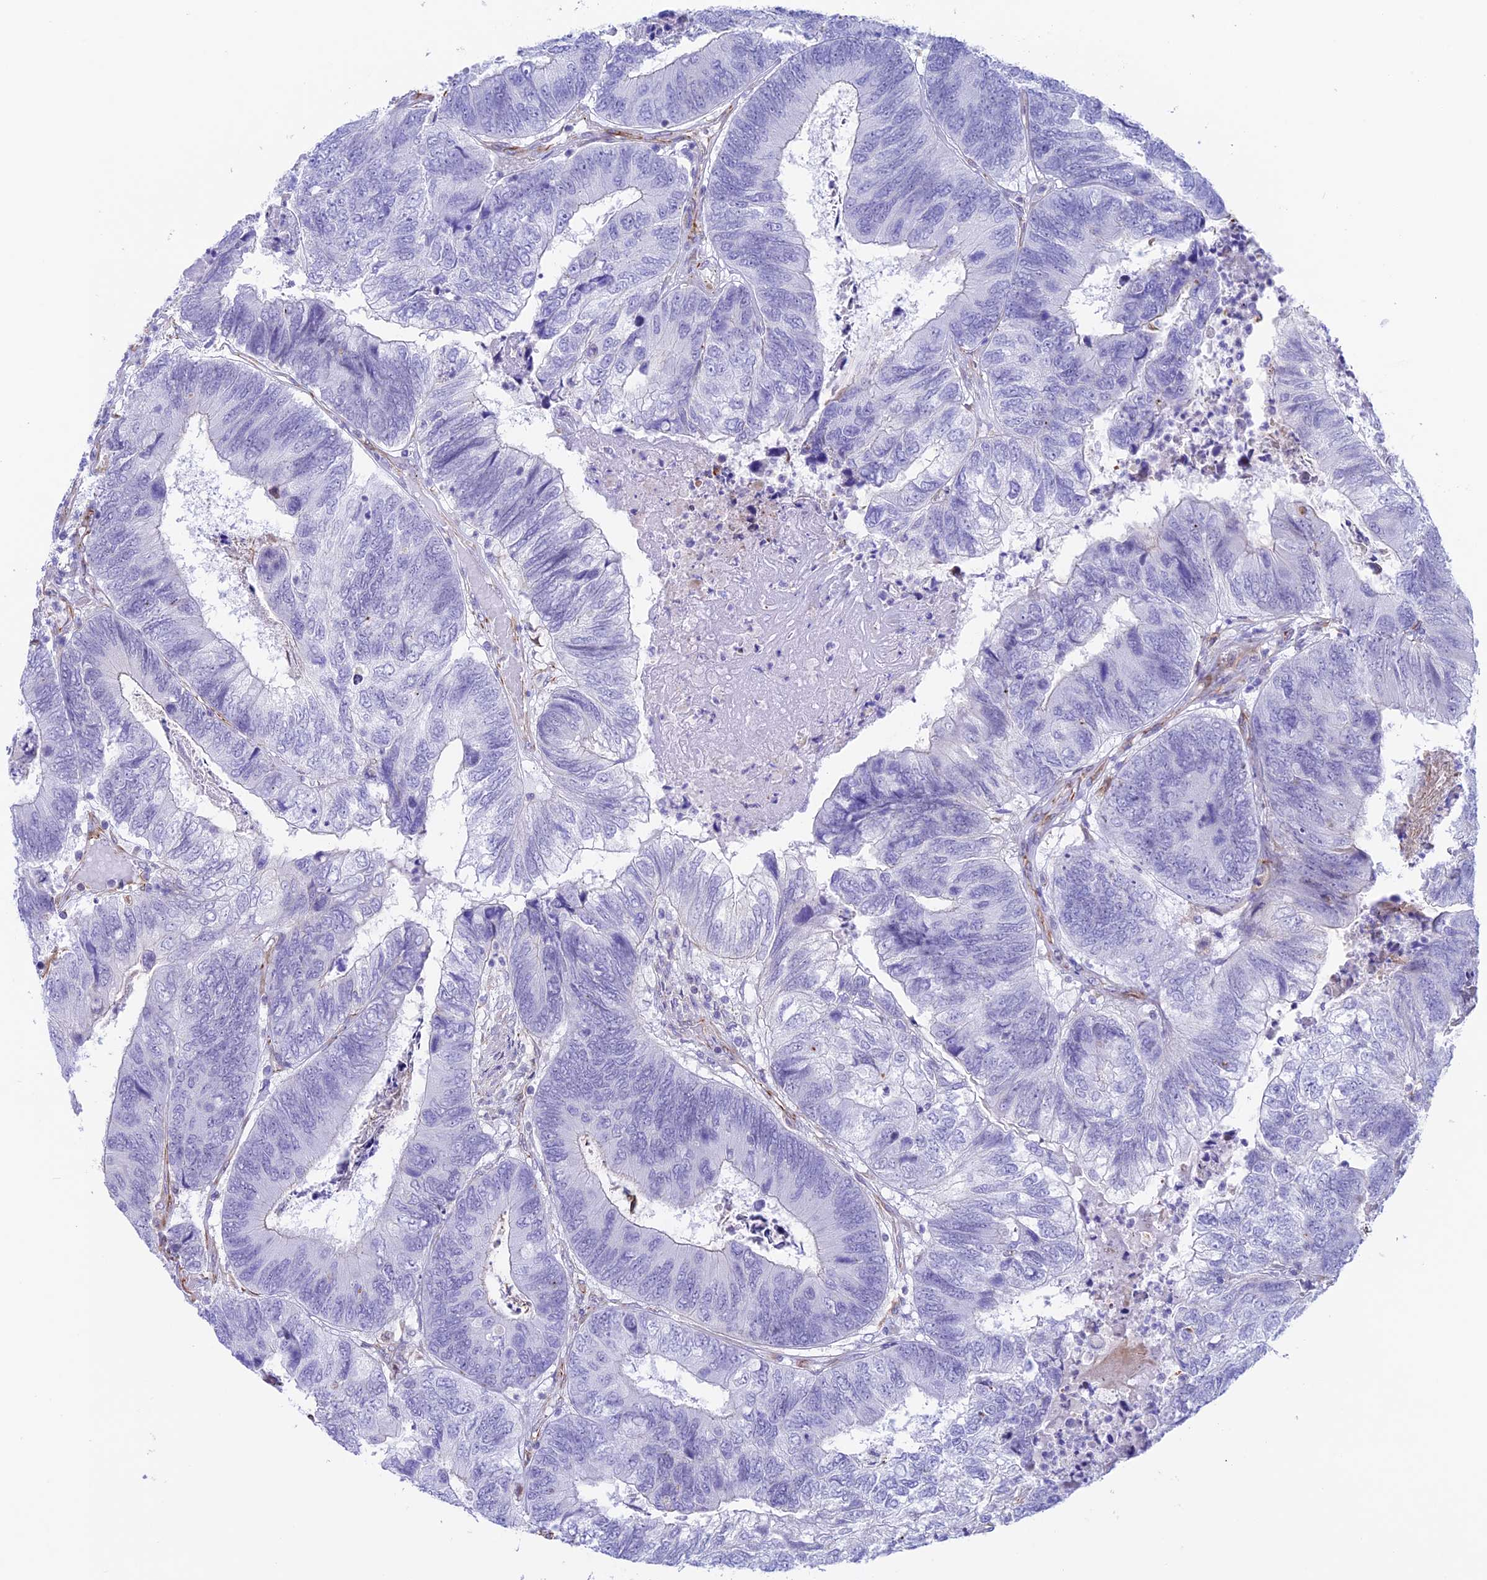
{"staining": {"intensity": "negative", "quantity": "none", "location": "none"}, "tissue": "colorectal cancer", "cell_type": "Tumor cells", "image_type": "cancer", "snomed": [{"axis": "morphology", "description": "Adenocarcinoma, NOS"}, {"axis": "topography", "description": "Colon"}], "caption": "Tumor cells show no significant staining in colorectal cancer (adenocarcinoma). (DAB IHC, high magnification).", "gene": "ZNF652", "patient": {"sex": "female", "age": 67}}